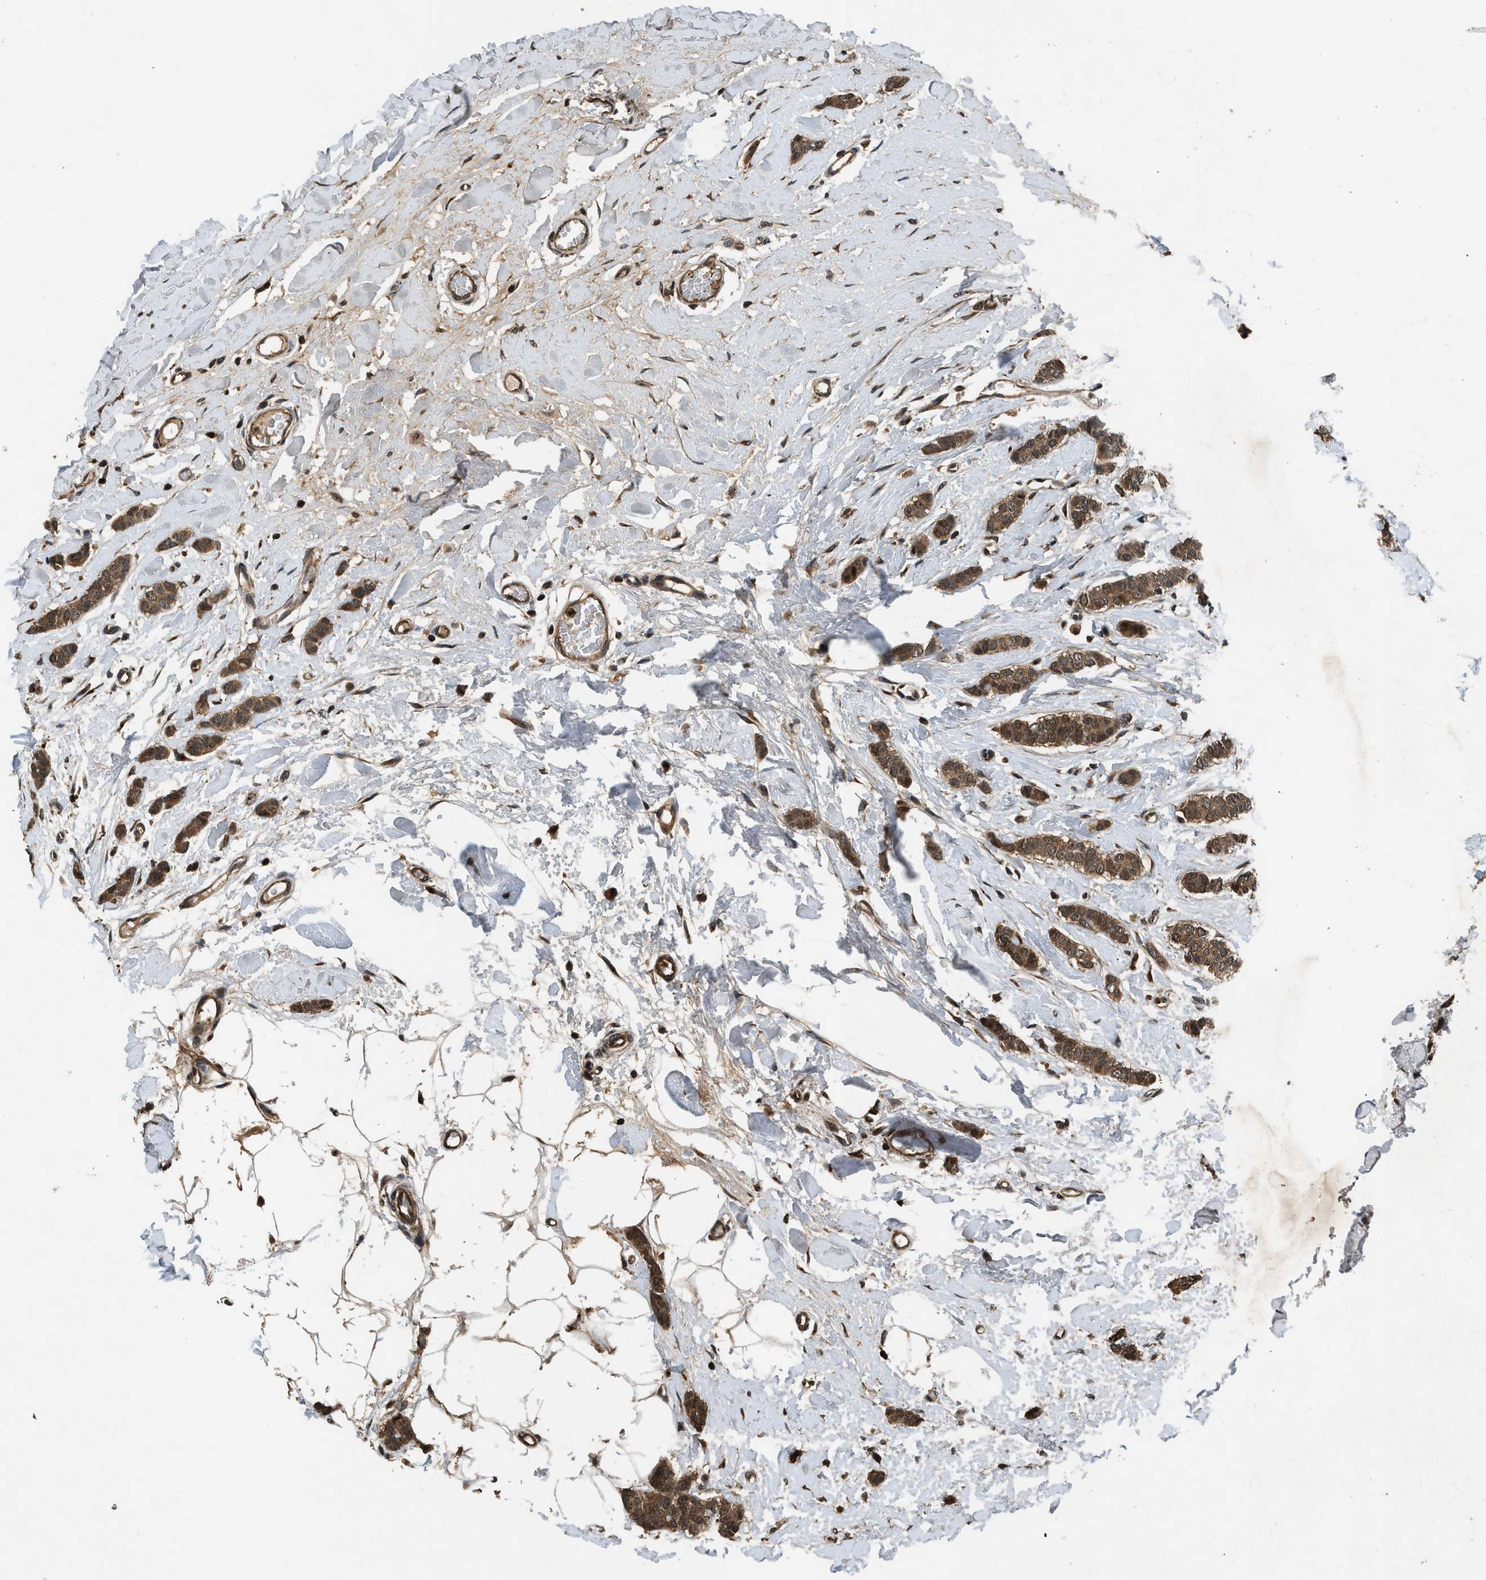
{"staining": {"intensity": "strong", "quantity": ">75%", "location": "cytoplasmic/membranous"}, "tissue": "breast cancer", "cell_type": "Tumor cells", "image_type": "cancer", "snomed": [{"axis": "morphology", "description": "Lobular carcinoma"}, {"axis": "topography", "description": "Skin"}, {"axis": "topography", "description": "Breast"}], "caption": "Immunohistochemical staining of human breast lobular carcinoma exhibits high levels of strong cytoplasmic/membranous staining in about >75% of tumor cells. (DAB (3,3'-diaminobenzidine) IHC, brown staining for protein, blue staining for nuclei).", "gene": "RPS6KB1", "patient": {"sex": "female", "age": 46}}